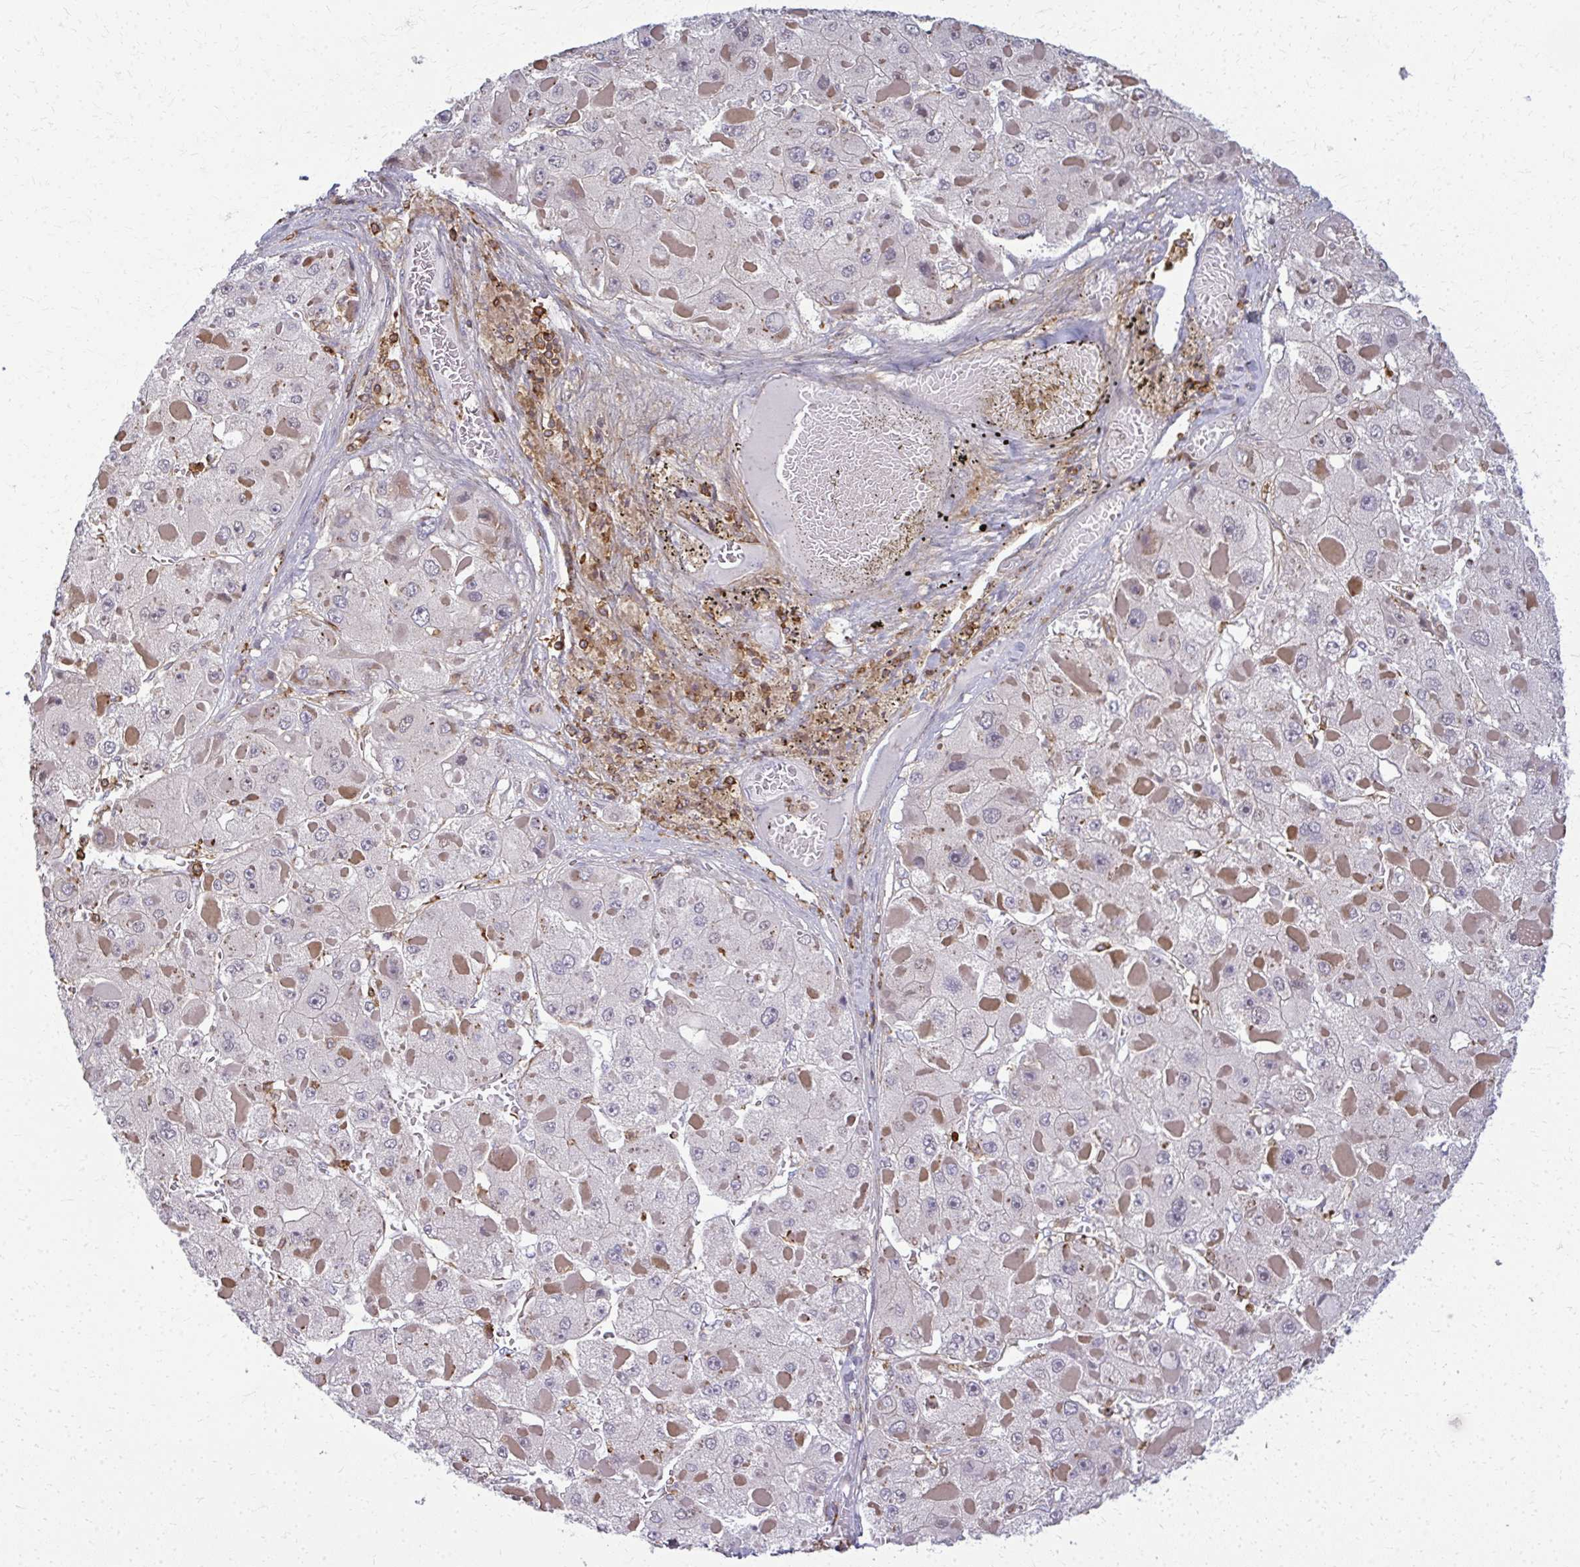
{"staining": {"intensity": "negative", "quantity": "none", "location": "none"}, "tissue": "liver cancer", "cell_type": "Tumor cells", "image_type": "cancer", "snomed": [{"axis": "morphology", "description": "Carcinoma, Hepatocellular, NOS"}, {"axis": "topography", "description": "Liver"}], "caption": "An IHC image of liver hepatocellular carcinoma is shown. There is no staining in tumor cells of liver hepatocellular carcinoma.", "gene": "AP5M1", "patient": {"sex": "female", "age": 73}}